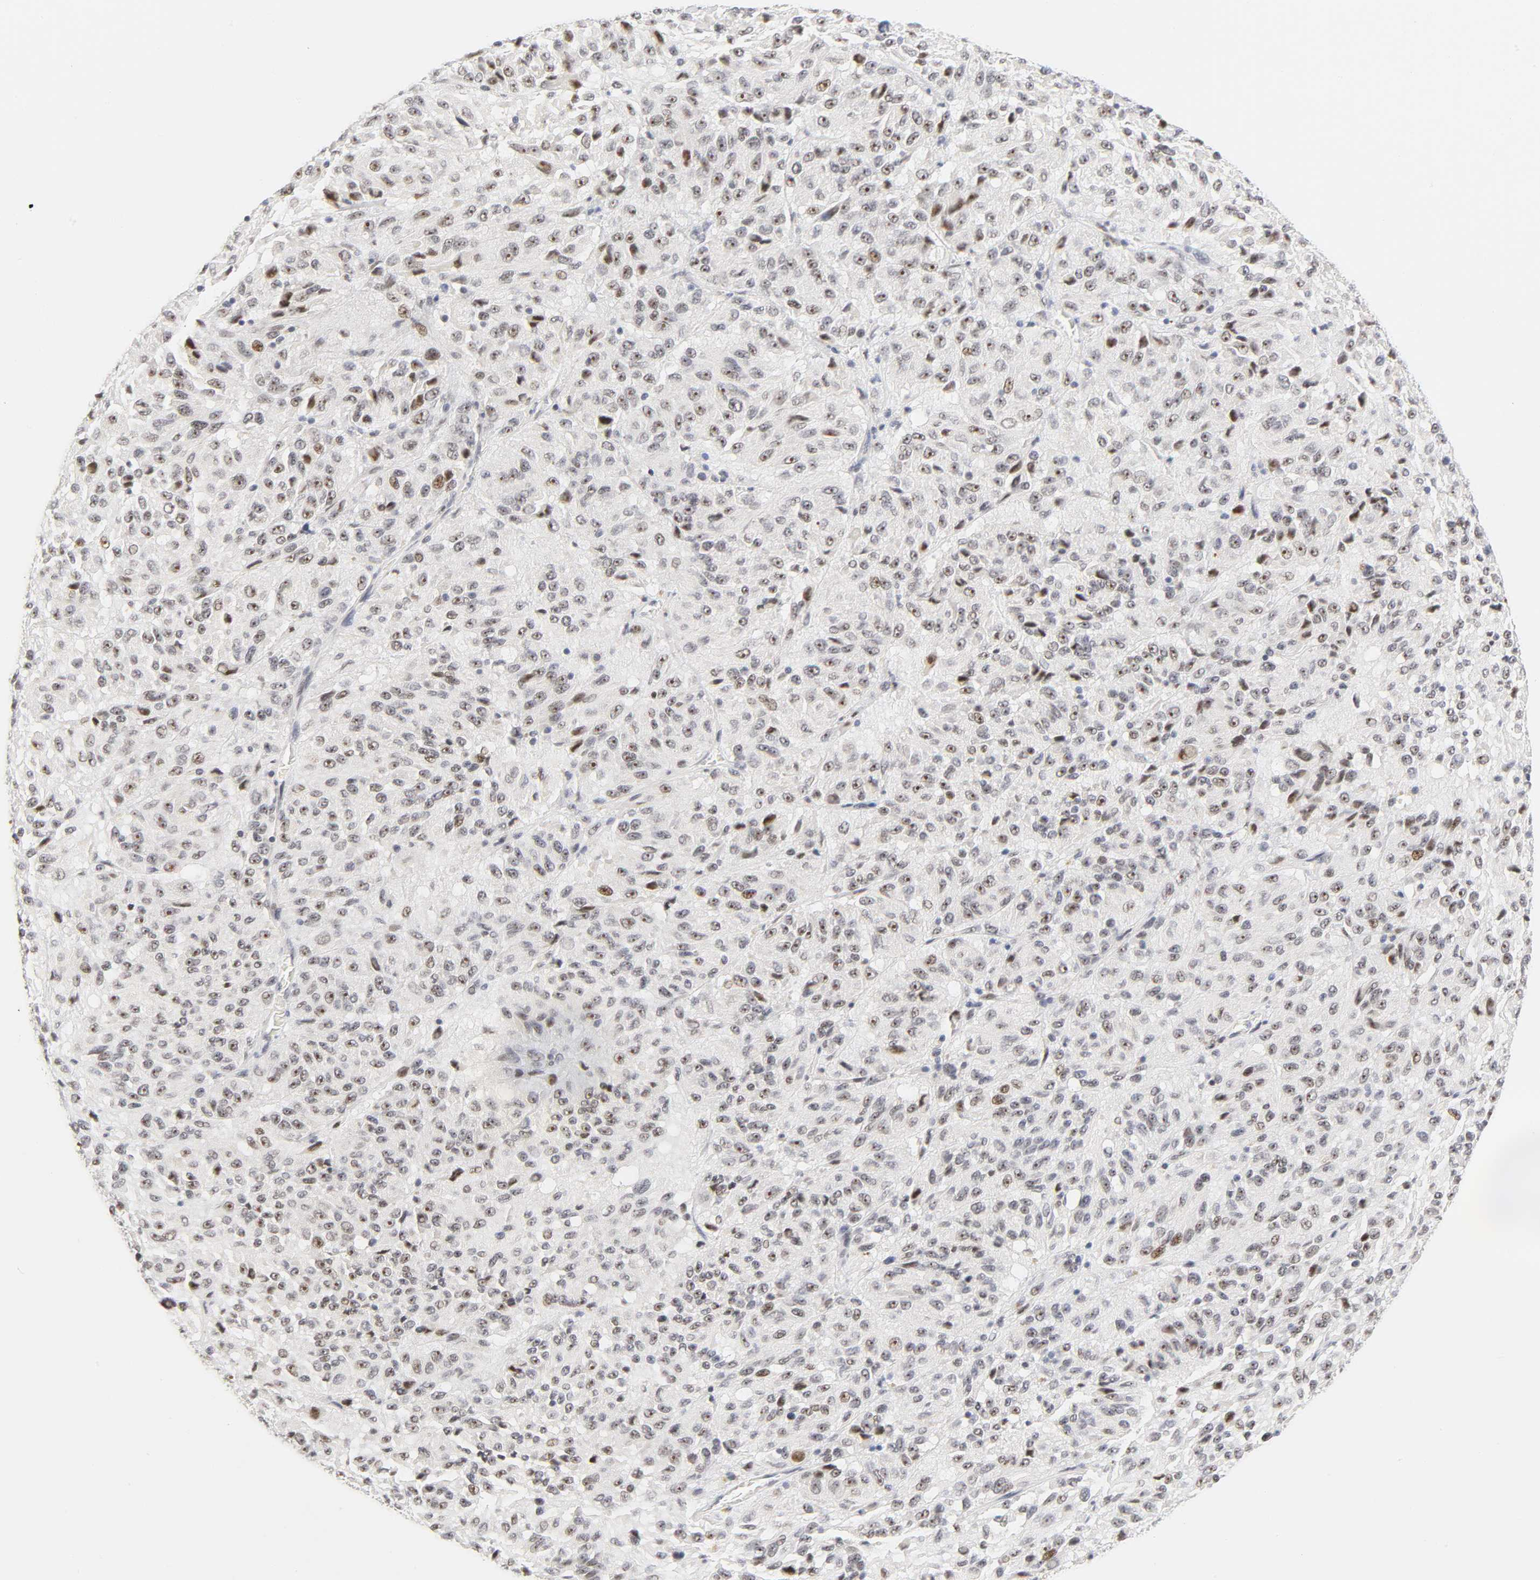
{"staining": {"intensity": "moderate", "quantity": "25%-75%", "location": "nuclear"}, "tissue": "melanoma", "cell_type": "Tumor cells", "image_type": "cancer", "snomed": [{"axis": "morphology", "description": "Malignant melanoma, Metastatic site"}, {"axis": "topography", "description": "Lung"}], "caption": "The photomicrograph reveals staining of melanoma, revealing moderate nuclear protein positivity (brown color) within tumor cells.", "gene": "MNAT1", "patient": {"sex": "male", "age": 64}}